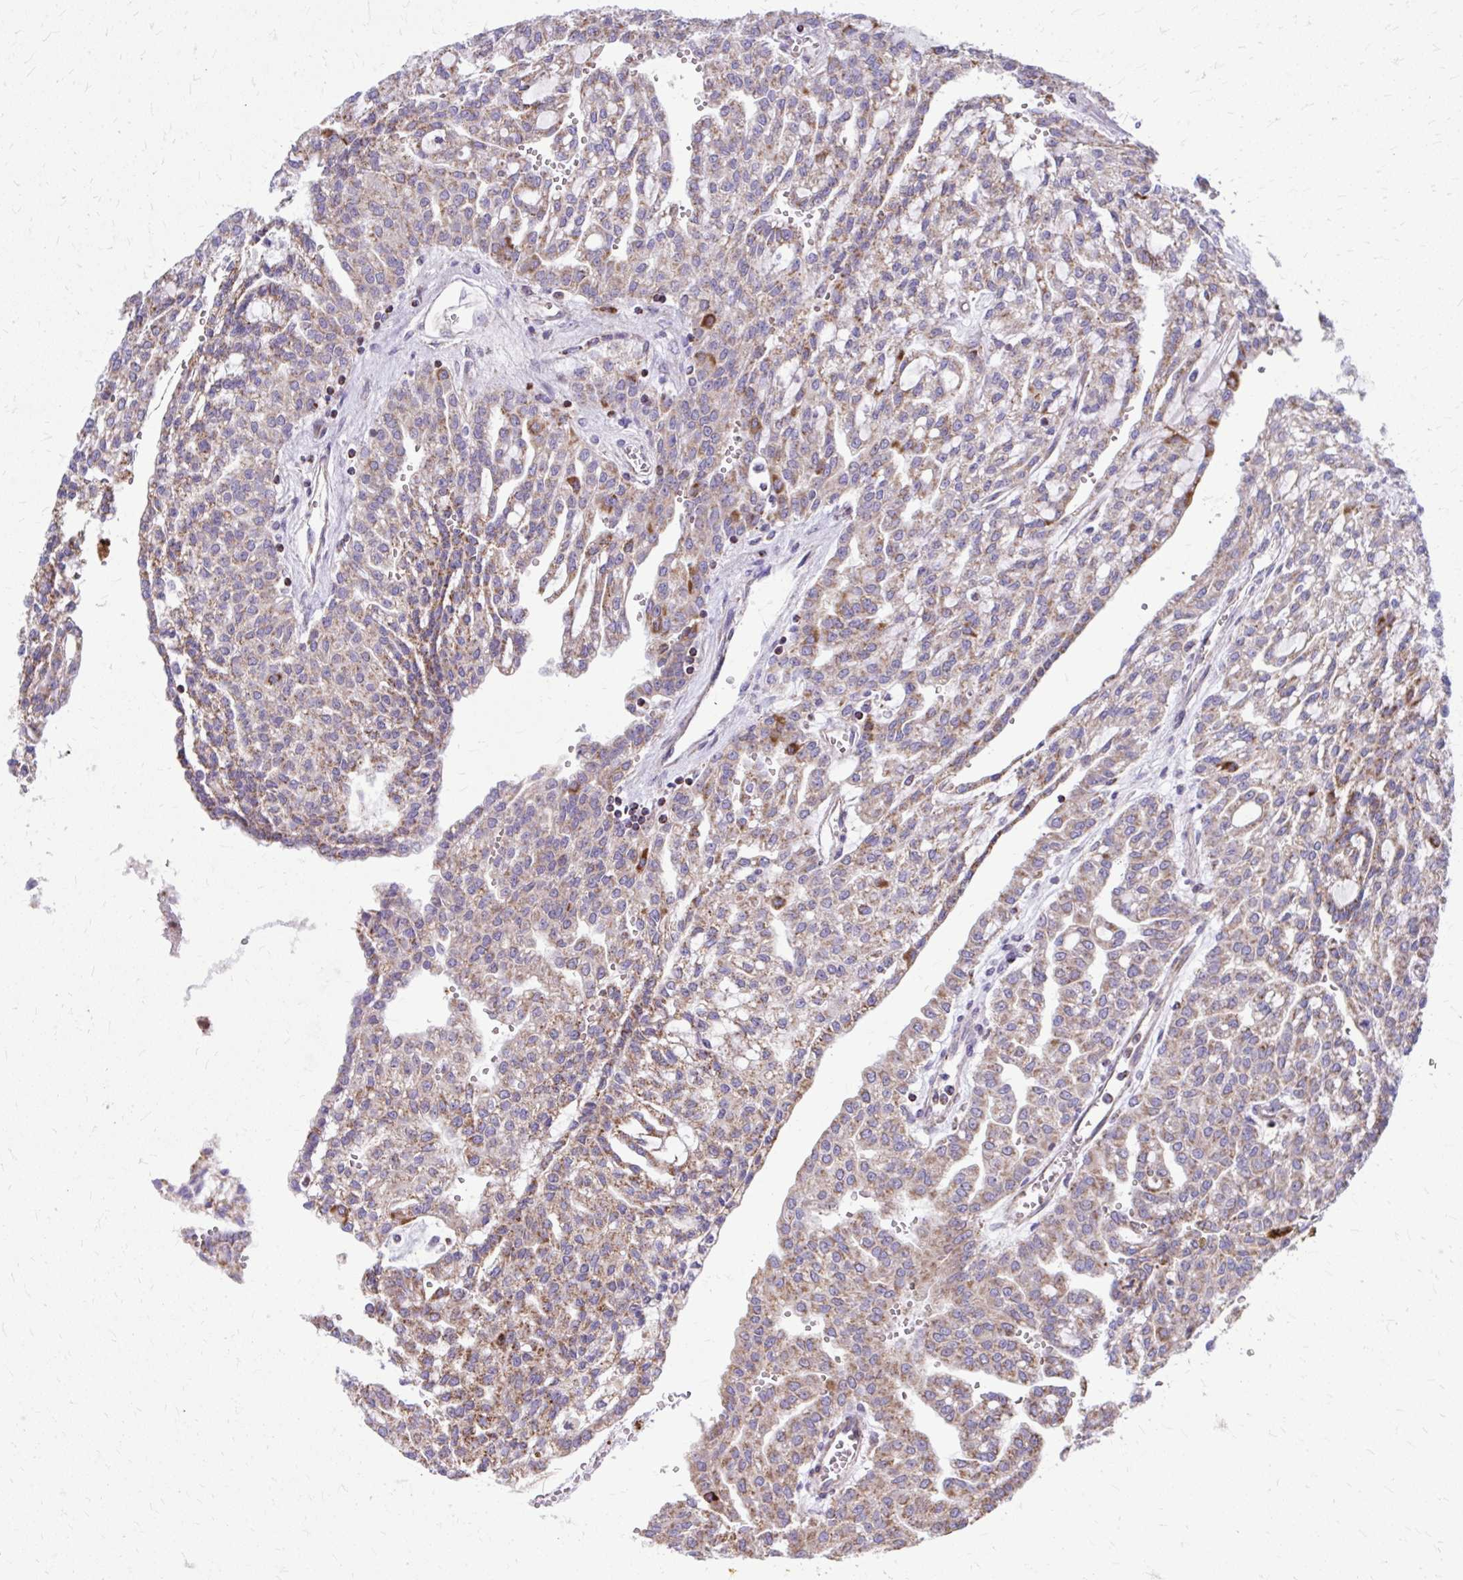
{"staining": {"intensity": "moderate", "quantity": ">75%", "location": "cytoplasmic/membranous"}, "tissue": "renal cancer", "cell_type": "Tumor cells", "image_type": "cancer", "snomed": [{"axis": "morphology", "description": "Adenocarcinoma, NOS"}, {"axis": "topography", "description": "Kidney"}], "caption": "A brown stain labels moderate cytoplasmic/membranous positivity of a protein in human renal cancer (adenocarcinoma) tumor cells.", "gene": "ZNF362", "patient": {"sex": "male", "age": 63}}